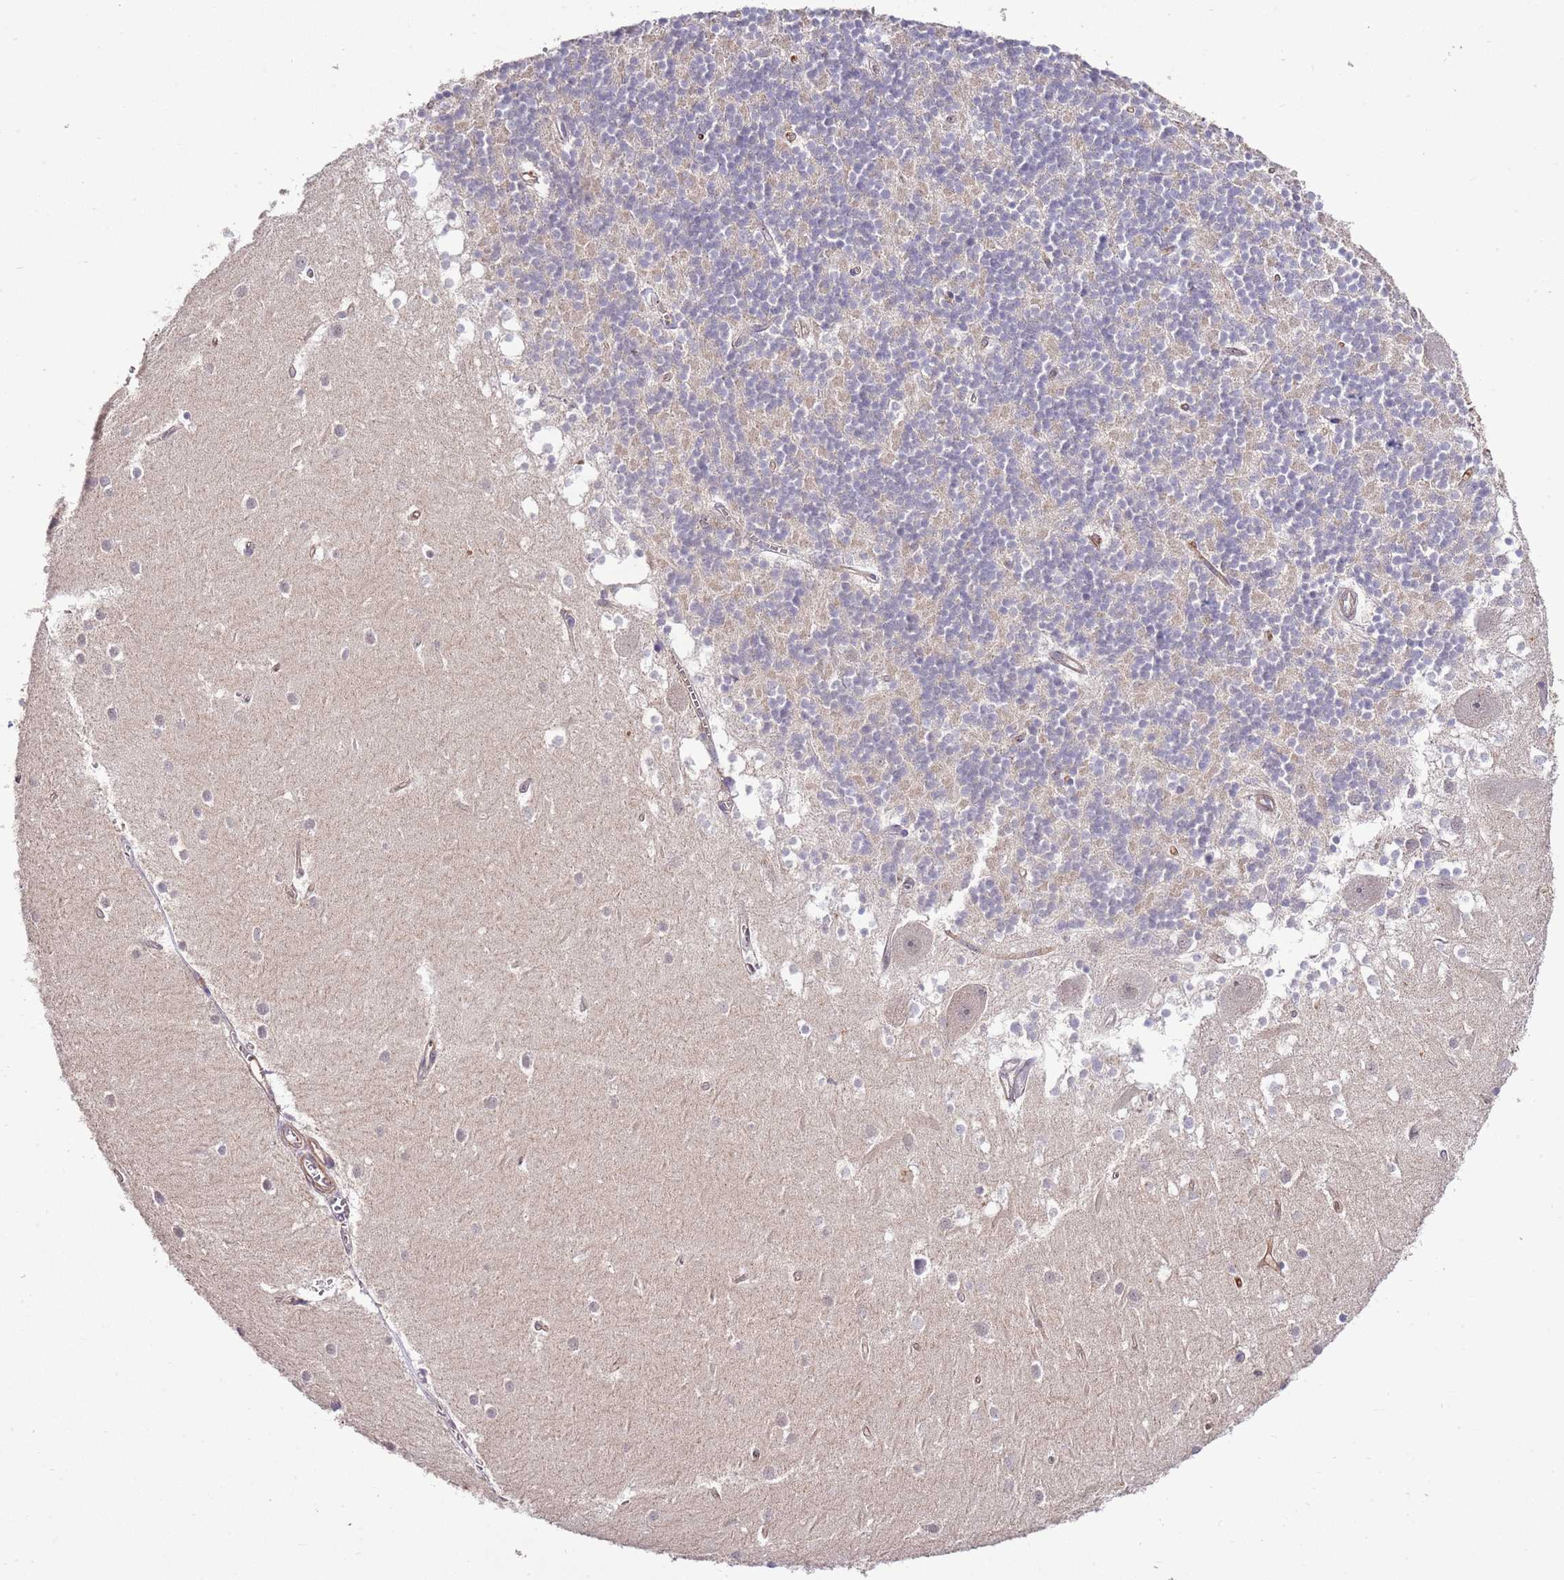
{"staining": {"intensity": "negative", "quantity": "none", "location": "none"}, "tissue": "cerebellum", "cell_type": "Cells in granular layer", "image_type": "normal", "snomed": [{"axis": "morphology", "description": "Normal tissue, NOS"}, {"axis": "topography", "description": "Cerebellum"}], "caption": "DAB immunohistochemical staining of benign human cerebellum reveals no significant staining in cells in granular layer. Nuclei are stained in blue.", "gene": "EFHD1", "patient": {"sex": "male", "age": 54}}